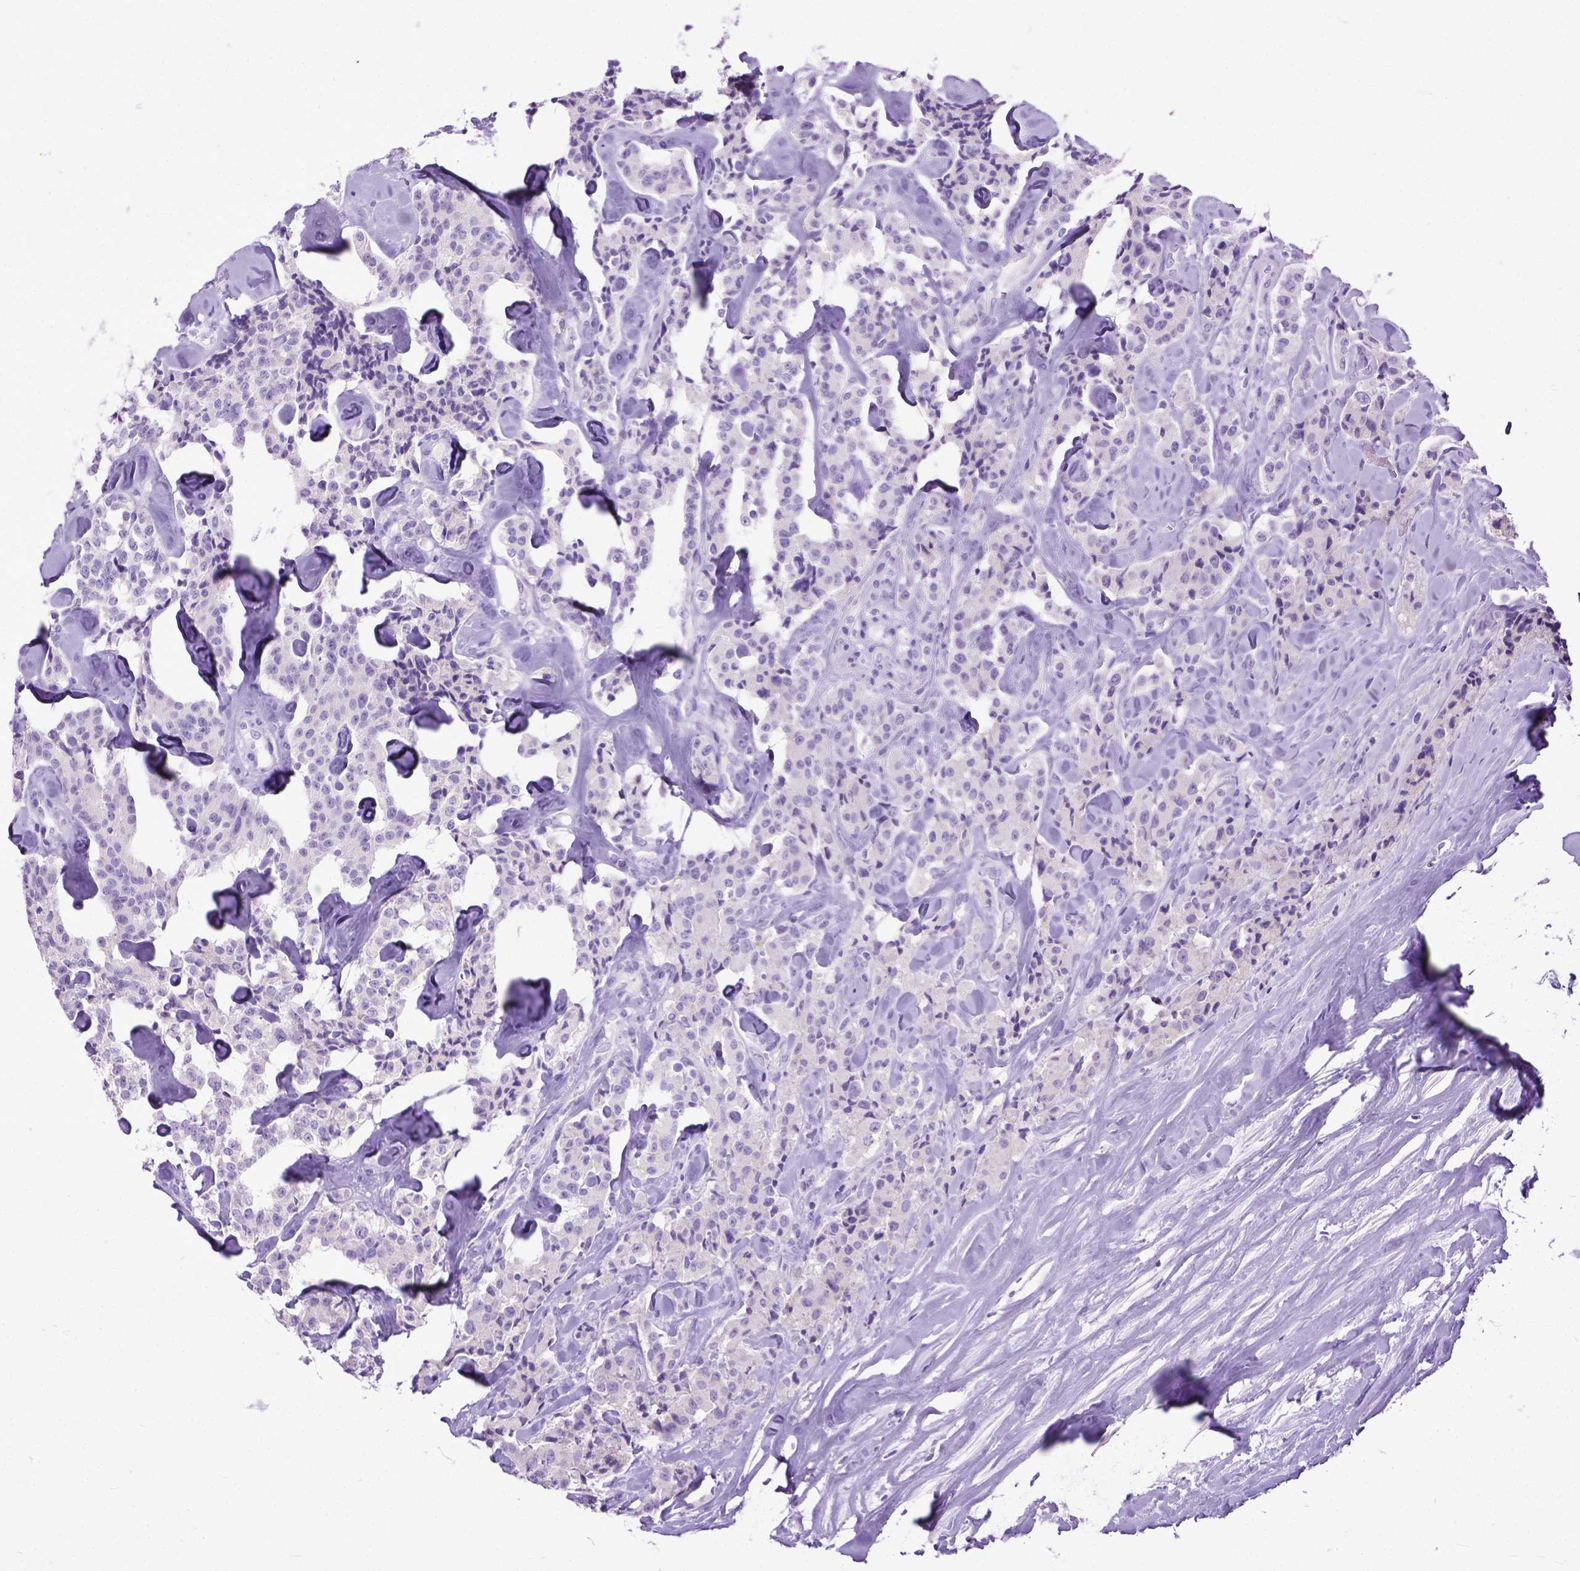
{"staining": {"intensity": "negative", "quantity": "none", "location": "none"}, "tissue": "carcinoid", "cell_type": "Tumor cells", "image_type": "cancer", "snomed": [{"axis": "morphology", "description": "Carcinoid, malignant, NOS"}, {"axis": "topography", "description": "Pancreas"}], "caption": "A micrograph of carcinoid stained for a protein shows no brown staining in tumor cells.", "gene": "PLK5", "patient": {"sex": "male", "age": 41}}